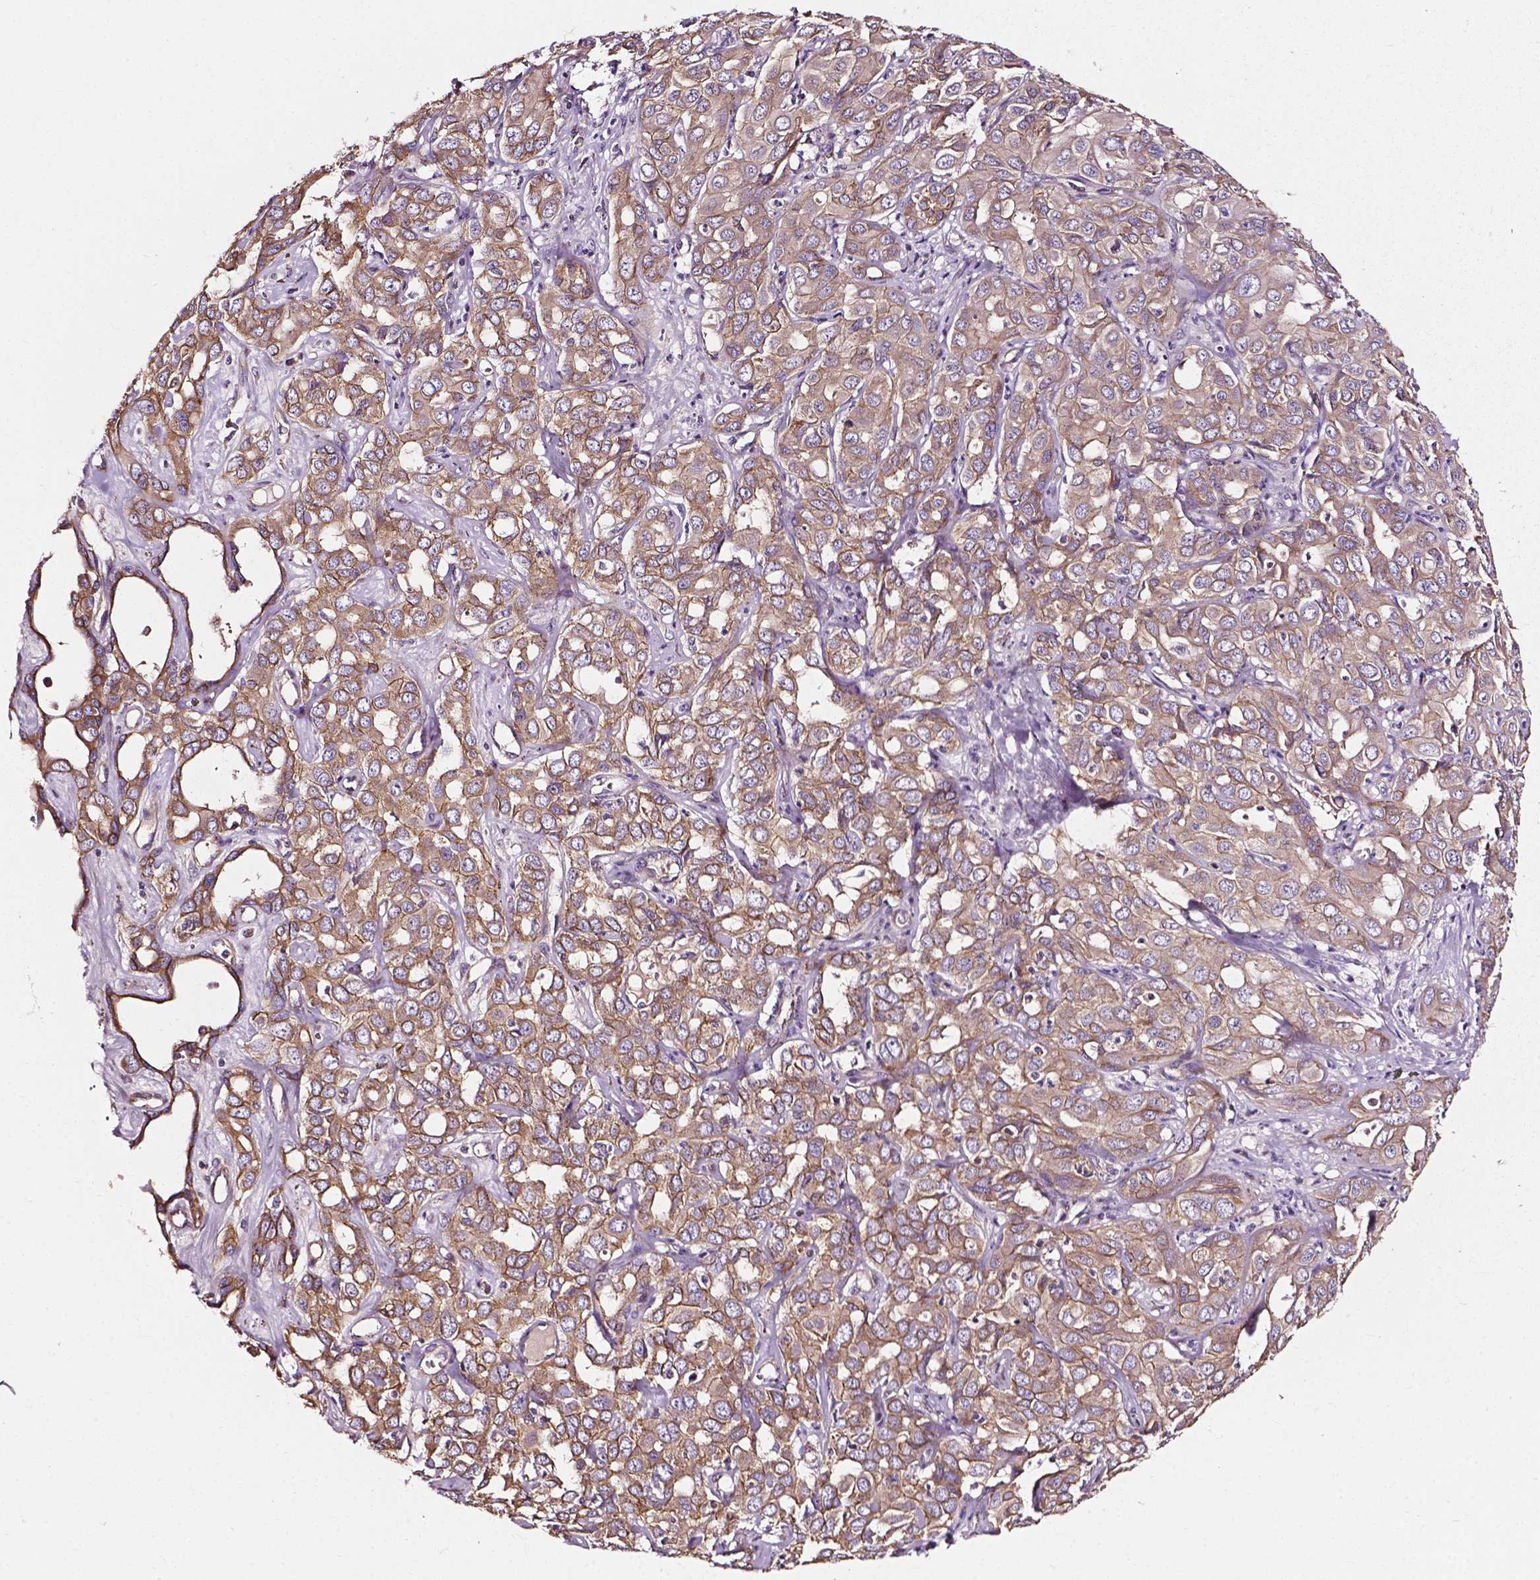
{"staining": {"intensity": "weak", "quantity": ">75%", "location": "cytoplasmic/membranous"}, "tissue": "liver cancer", "cell_type": "Tumor cells", "image_type": "cancer", "snomed": [{"axis": "morphology", "description": "Cholangiocarcinoma"}, {"axis": "topography", "description": "Liver"}], "caption": "An IHC image of neoplastic tissue is shown. Protein staining in brown labels weak cytoplasmic/membranous positivity in liver cancer within tumor cells.", "gene": "ATG16L1", "patient": {"sex": "female", "age": 60}}